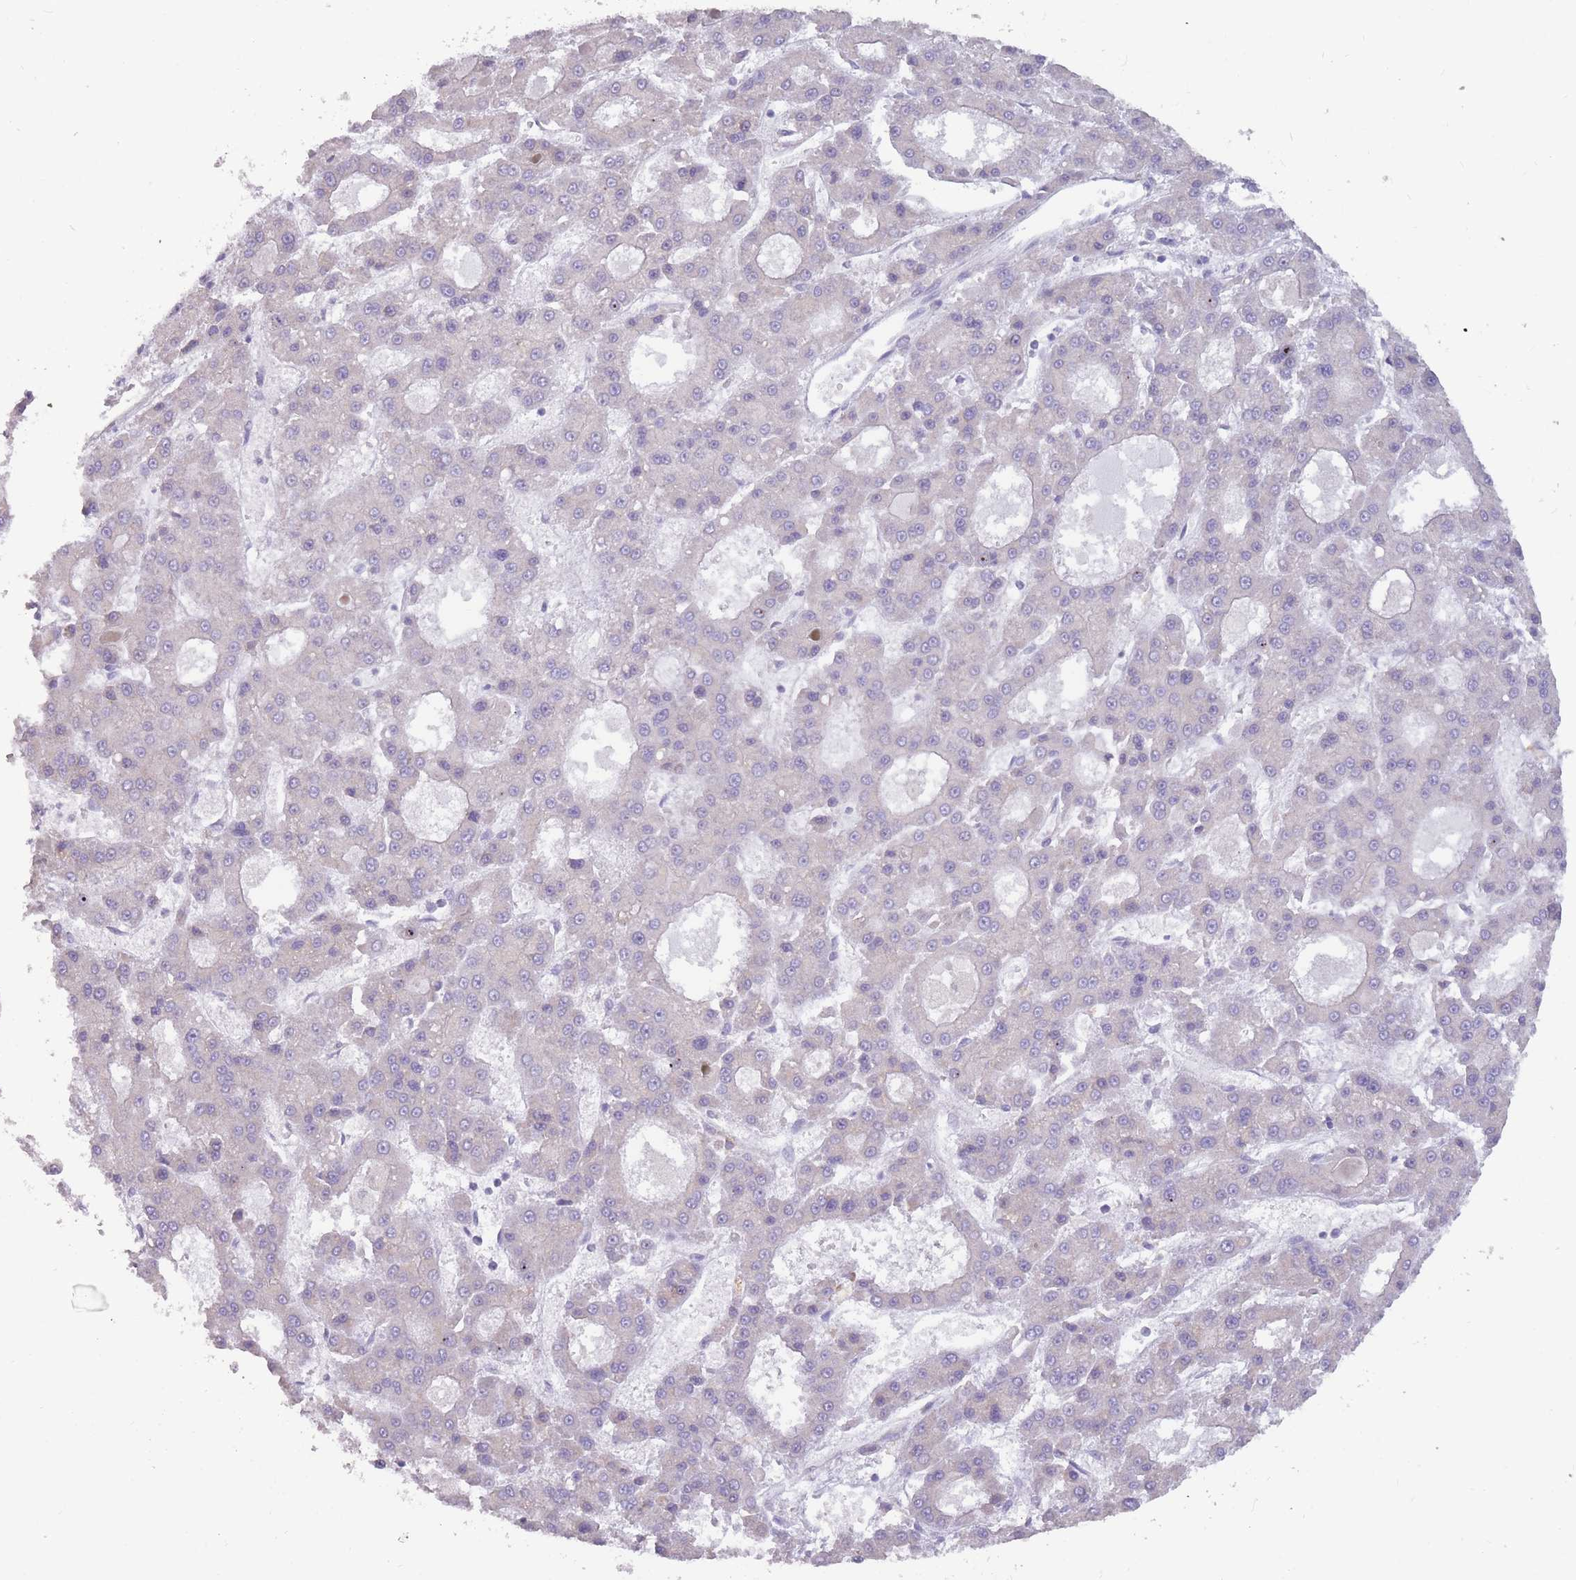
{"staining": {"intensity": "negative", "quantity": "none", "location": "none"}, "tissue": "liver cancer", "cell_type": "Tumor cells", "image_type": "cancer", "snomed": [{"axis": "morphology", "description": "Carcinoma, Hepatocellular, NOS"}, {"axis": "topography", "description": "Liver"}], "caption": "Liver cancer was stained to show a protein in brown. There is no significant staining in tumor cells. The staining is performed using DAB (3,3'-diaminobenzidine) brown chromogen with nuclei counter-stained in using hematoxylin.", "gene": "TRAPPC5", "patient": {"sex": "male", "age": 70}}